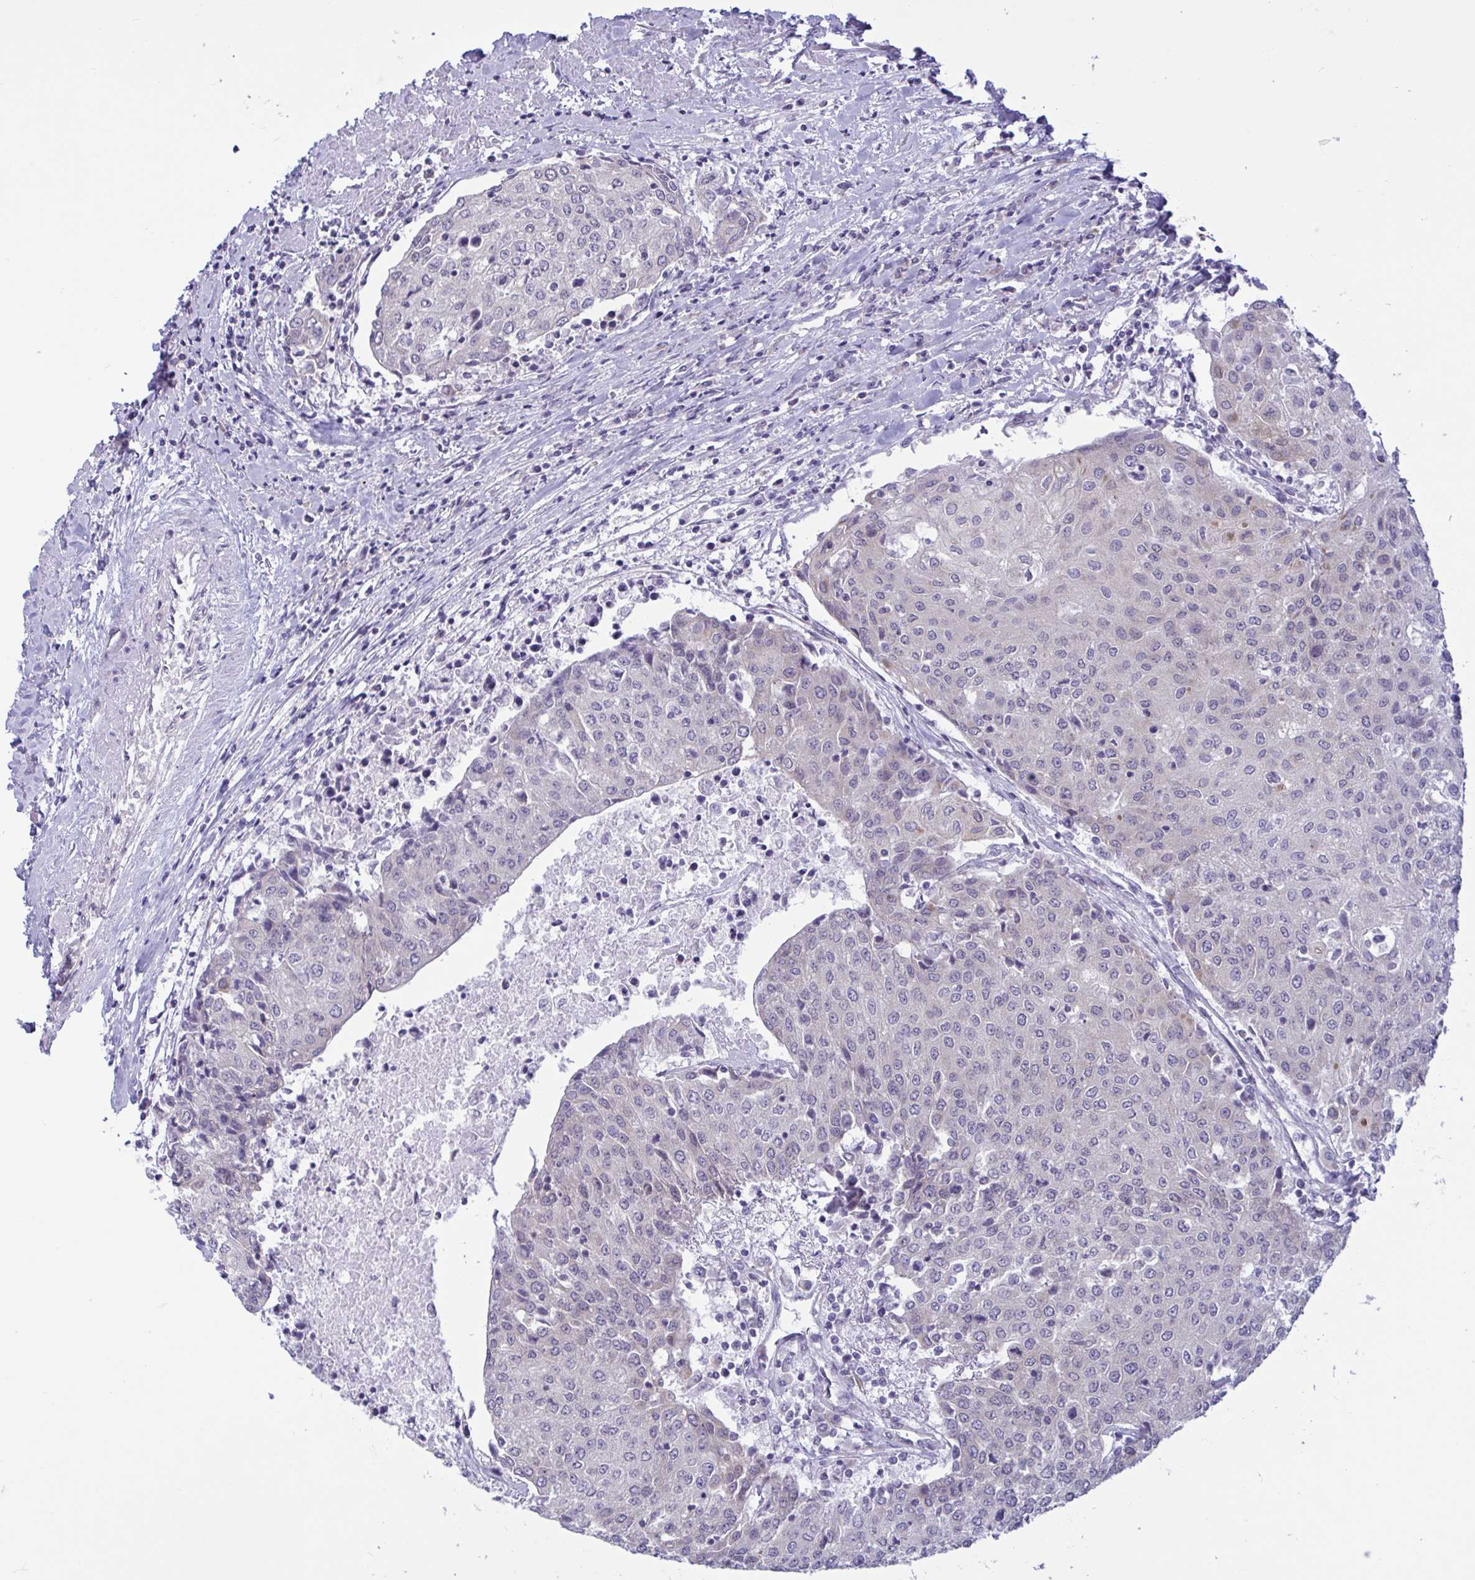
{"staining": {"intensity": "negative", "quantity": "none", "location": "none"}, "tissue": "urothelial cancer", "cell_type": "Tumor cells", "image_type": "cancer", "snomed": [{"axis": "morphology", "description": "Urothelial carcinoma, High grade"}, {"axis": "topography", "description": "Urinary bladder"}], "caption": "This is an immunohistochemistry micrograph of human urothelial carcinoma (high-grade). There is no staining in tumor cells.", "gene": "CAMLG", "patient": {"sex": "female", "age": 85}}